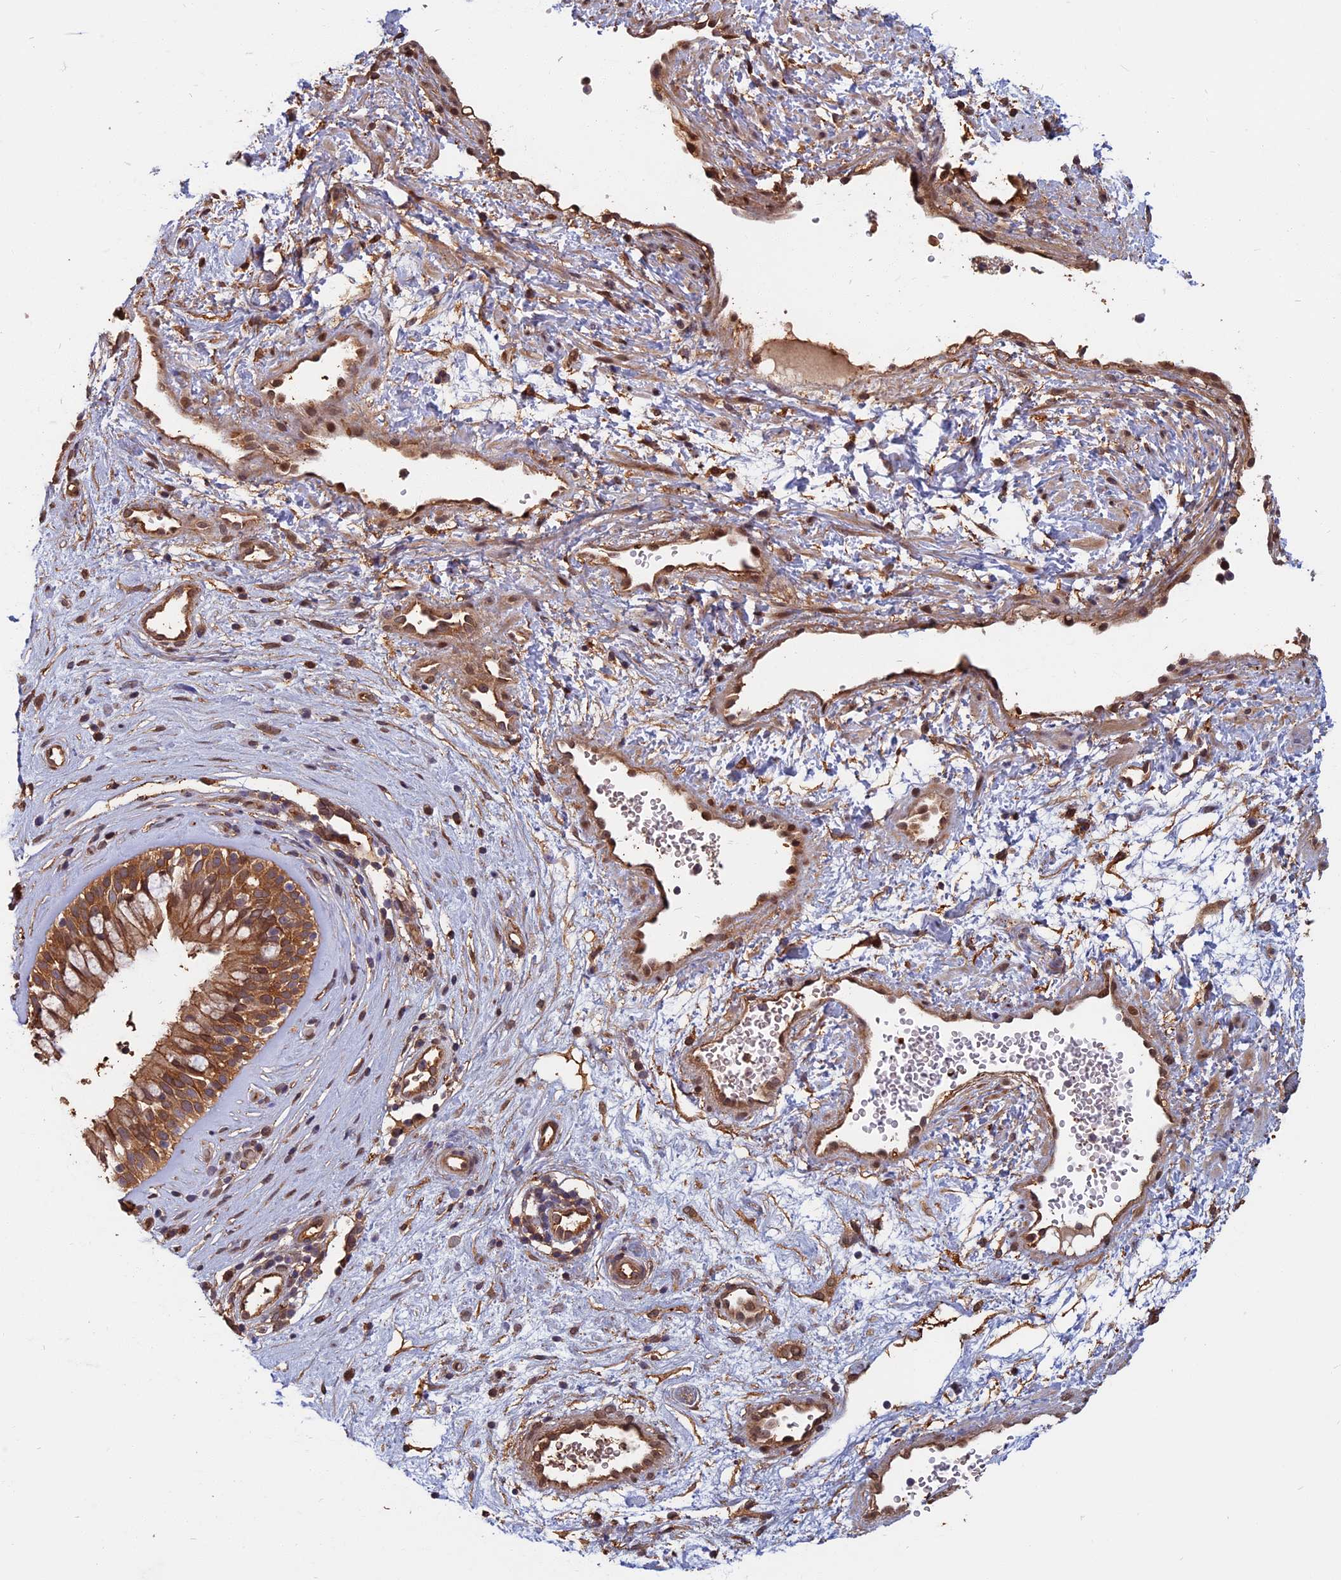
{"staining": {"intensity": "strong", "quantity": ">75%", "location": "cytoplasmic/membranous"}, "tissue": "nasopharynx", "cell_type": "Respiratory epithelial cells", "image_type": "normal", "snomed": [{"axis": "morphology", "description": "Normal tissue, NOS"}, {"axis": "topography", "description": "Nasopharynx"}], "caption": "Protein staining demonstrates strong cytoplasmic/membranous positivity in approximately >75% of respiratory epithelial cells in benign nasopharynx.", "gene": "SPG11", "patient": {"sex": "male", "age": 32}}